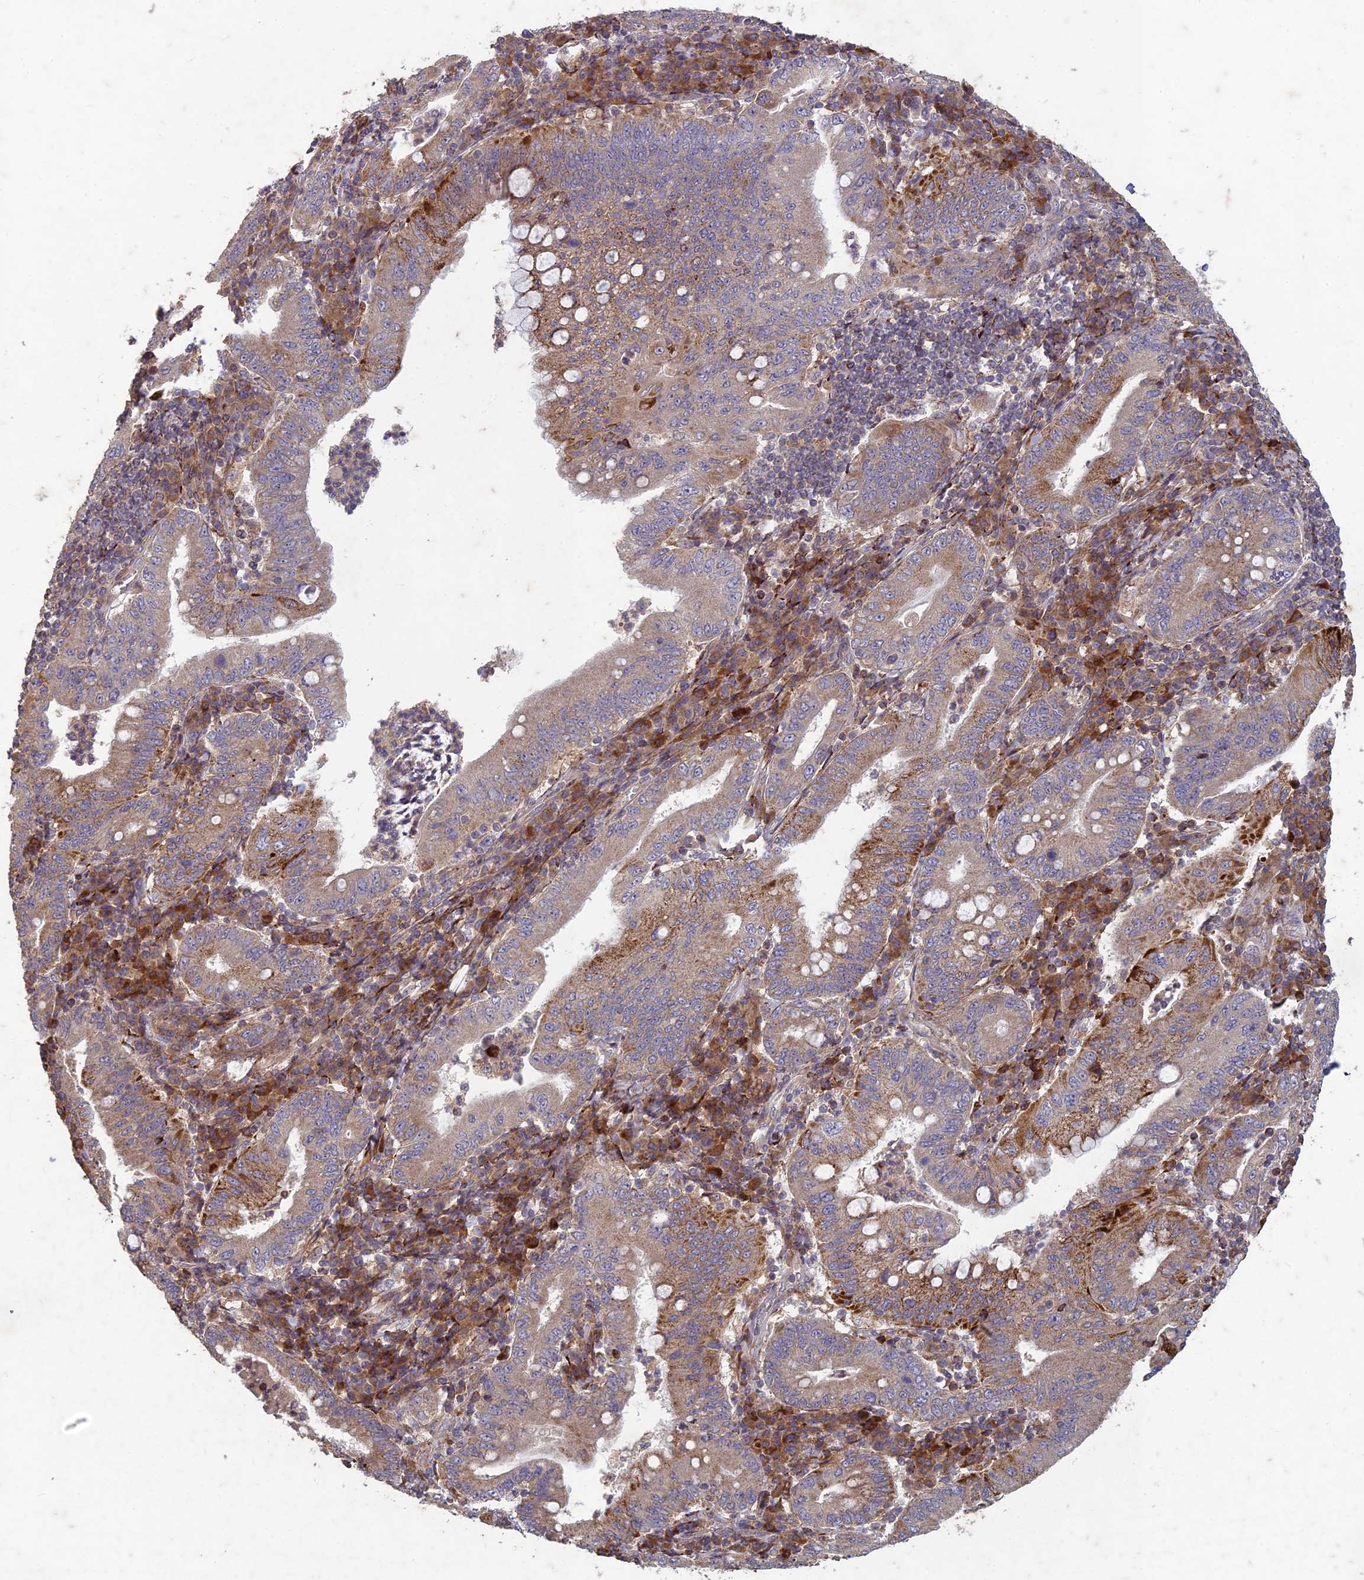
{"staining": {"intensity": "moderate", "quantity": "<25%", "location": "cytoplasmic/membranous"}, "tissue": "stomach cancer", "cell_type": "Tumor cells", "image_type": "cancer", "snomed": [{"axis": "morphology", "description": "Normal tissue, NOS"}, {"axis": "morphology", "description": "Adenocarcinoma, NOS"}, {"axis": "topography", "description": "Esophagus"}, {"axis": "topography", "description": "Stomach, upper"}, {"axis": "topography", "description": "Peripheral nerve tissue"}], "caption": "About <25% of tumor cells in adenocarcinoma (stomach) display moderate cytoplasmic/membranous protein expression as visualized by brown immunohistochemical staining.", "gene": "TCF25", "patient": {"sex": "male", "age": 62}}